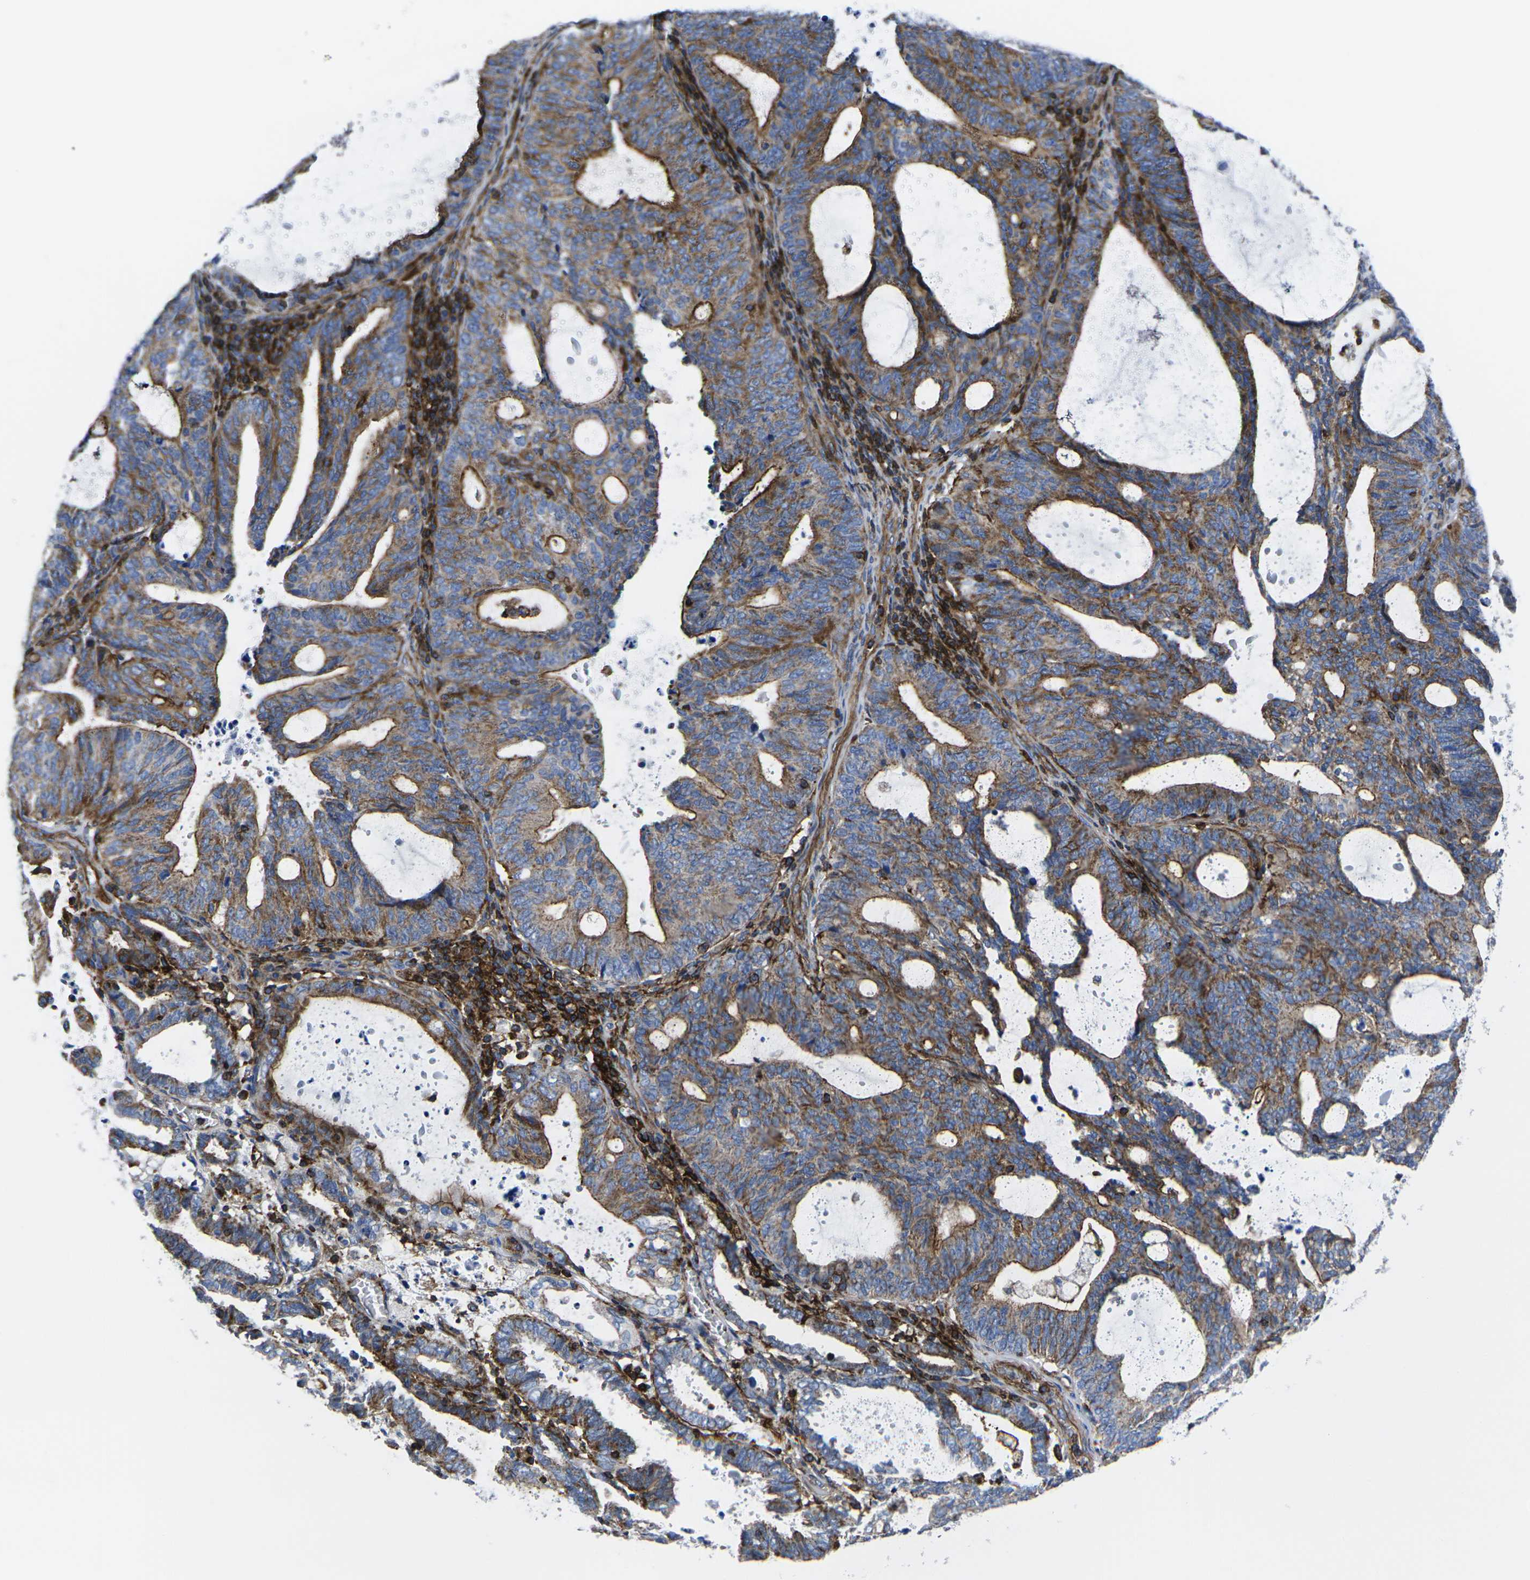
{"staining": {"intensity": "moderate", "quantity": ">75%", "location": "cytoplasmic/membranous"}, "tissue": "endometrial cancer", "cell_type": "Tumor cells", "image_type": "cancer", "snomed": [{"axis": "morphology", "description": "Adenocarcinoma, NOS"}, {"axis": "topography", "description": "Uterus"}], "caption": "Tumor cells reveal medium levels of moderate cytoplasmic/membranous staining in about >75% of cells in human endometrial cancer (adenocarcinoma).", "gene": "GPR4", "patient": {"sex": "female", "age": 83}}